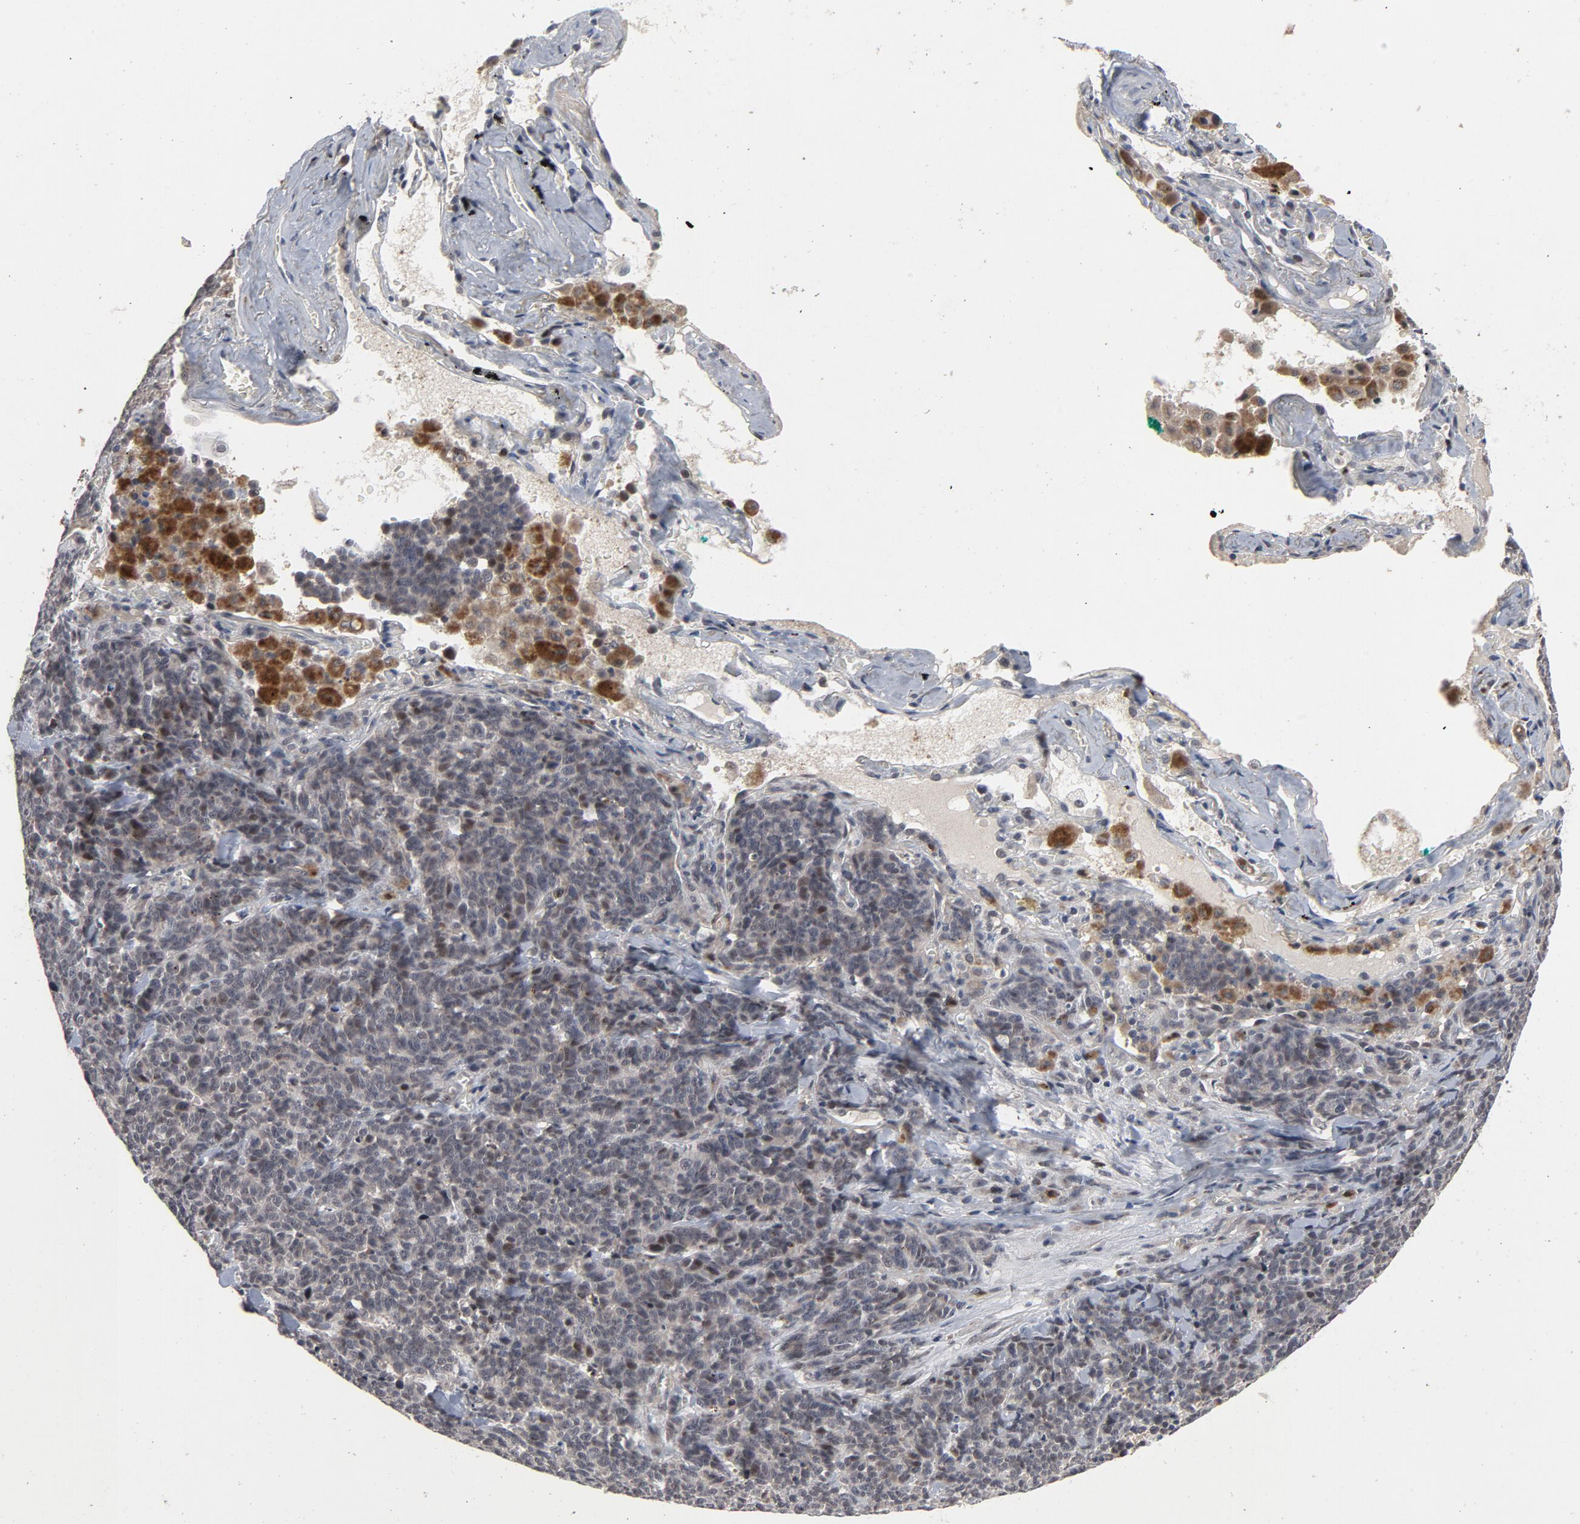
{"staining": {"intensity": "negative", "quantity": "none", "location": "none"}, "tissue": "lung cancer", "cell_type": "Tumor cells", "image_type": "cancer", "snomed": [{"axis": "morphology", "description": "Neoplasm, malignant, NOS"}, {"axis": "topography", "description": "Lung"}], "caption": "An image of lung malignant neoplasm stained for a protein reveals no brown staining in tumor cells.", "gene": "RTL5", "patient": {"sex": "female", "age": 58}}